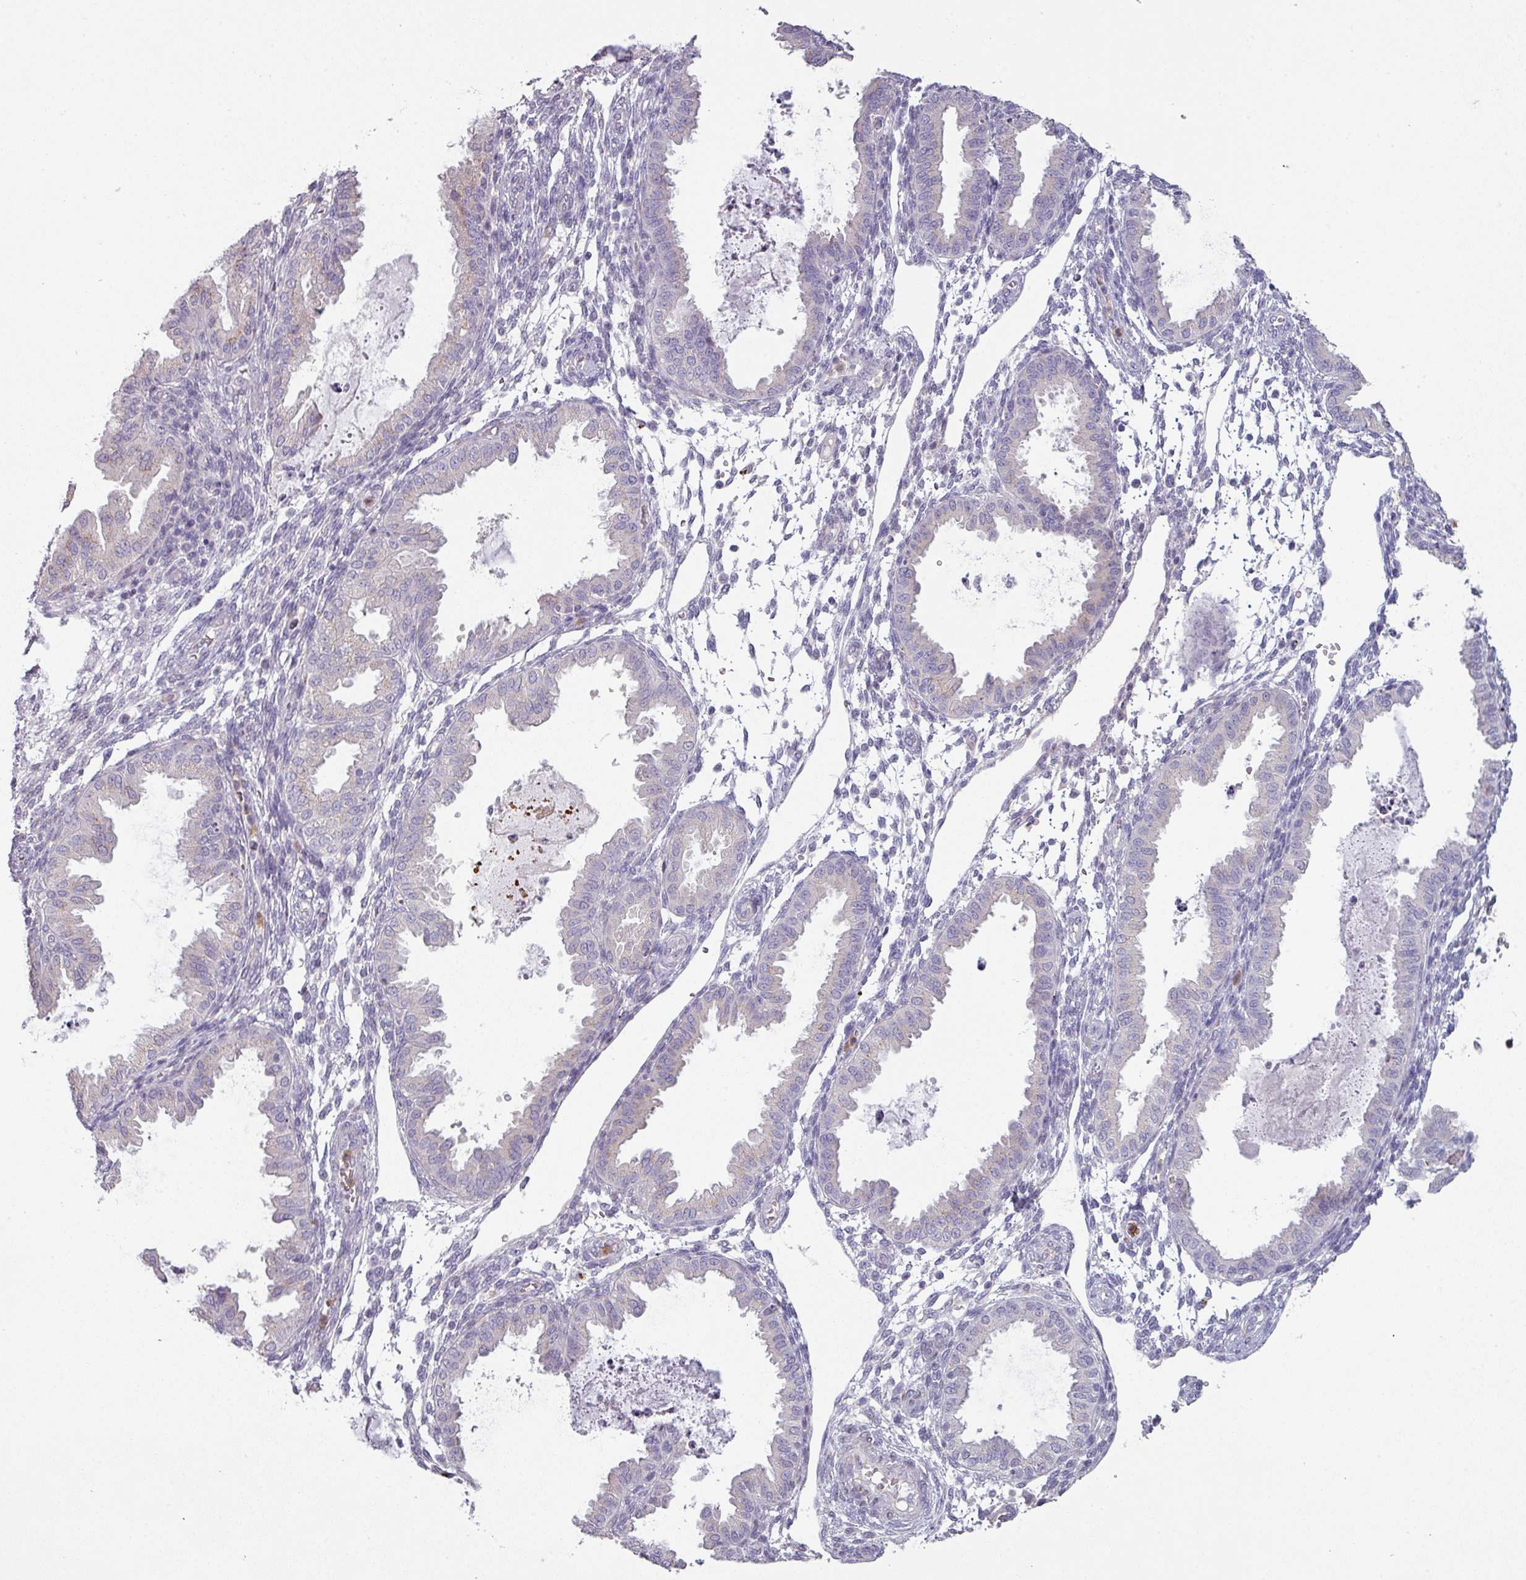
{"staining": {"intensity": "negative", "quantity": "none", "location": "none"}, "tissue": "endometrium", "cell_type": "Cells in endometrial stroma", "image_type": "normal", "snomed": [{"axis": "morphology", "description": "Normal tissue, NOS"}, {"axis": "topography", "description": "Endometrium"}], "caption": "The photomicrograph shows no significant expression in cells in endometrial stroma of endometrium. The staining was performed using DAB to visualize the protein expression in brown, while the nuclei were stained in blue with hematoxylin (Magnification: 20x).", "gene": "MAGEC3", "patient": {"sex": "female", "age": 33}}